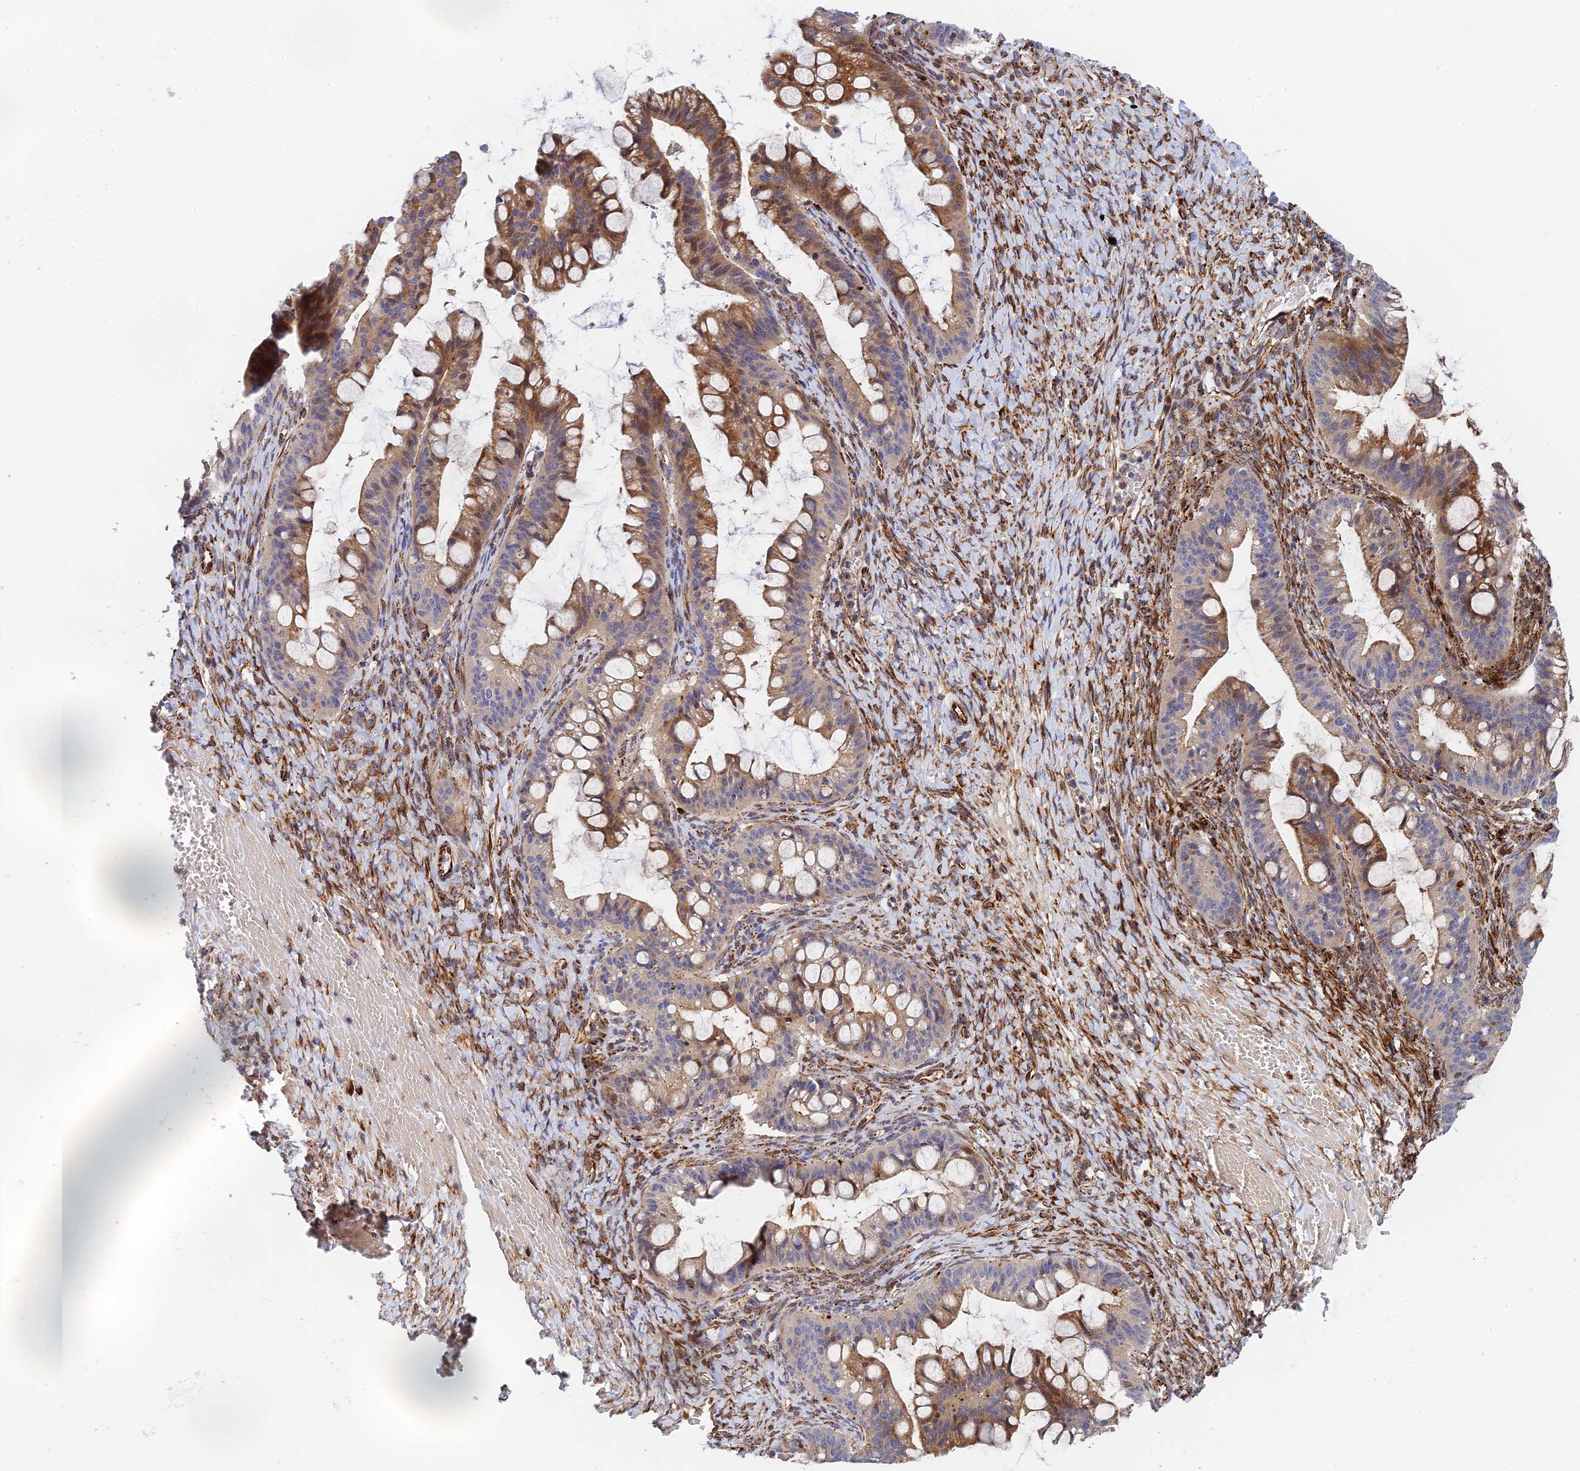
{"staining": {"intensity": "moderate", "quantity": ">75%", "location": "cytoplasmic/membranous"}, "tissue": "ovarian cancer", "cell_type": "Tumor cells", "image_type": "cancer", "snomed": [{"axis": "morphology", "description": "Cystadenocarcinoma, mucinous, NOS"}, {"axis": "topography", "description": "Ovary"}], "caption": "The immunohistochemical stain labels moderate cytoplasmic/membranous staining in tumor cells of ovarian mucinous cystadenocarcinoma tissue. (Stains: DAB in brown, nuclei in blue, Microscopy: brightfield microscopy at high magnification).", "gene": "PPP2R3C", "patient": {"sex": "female", "age": 73}}